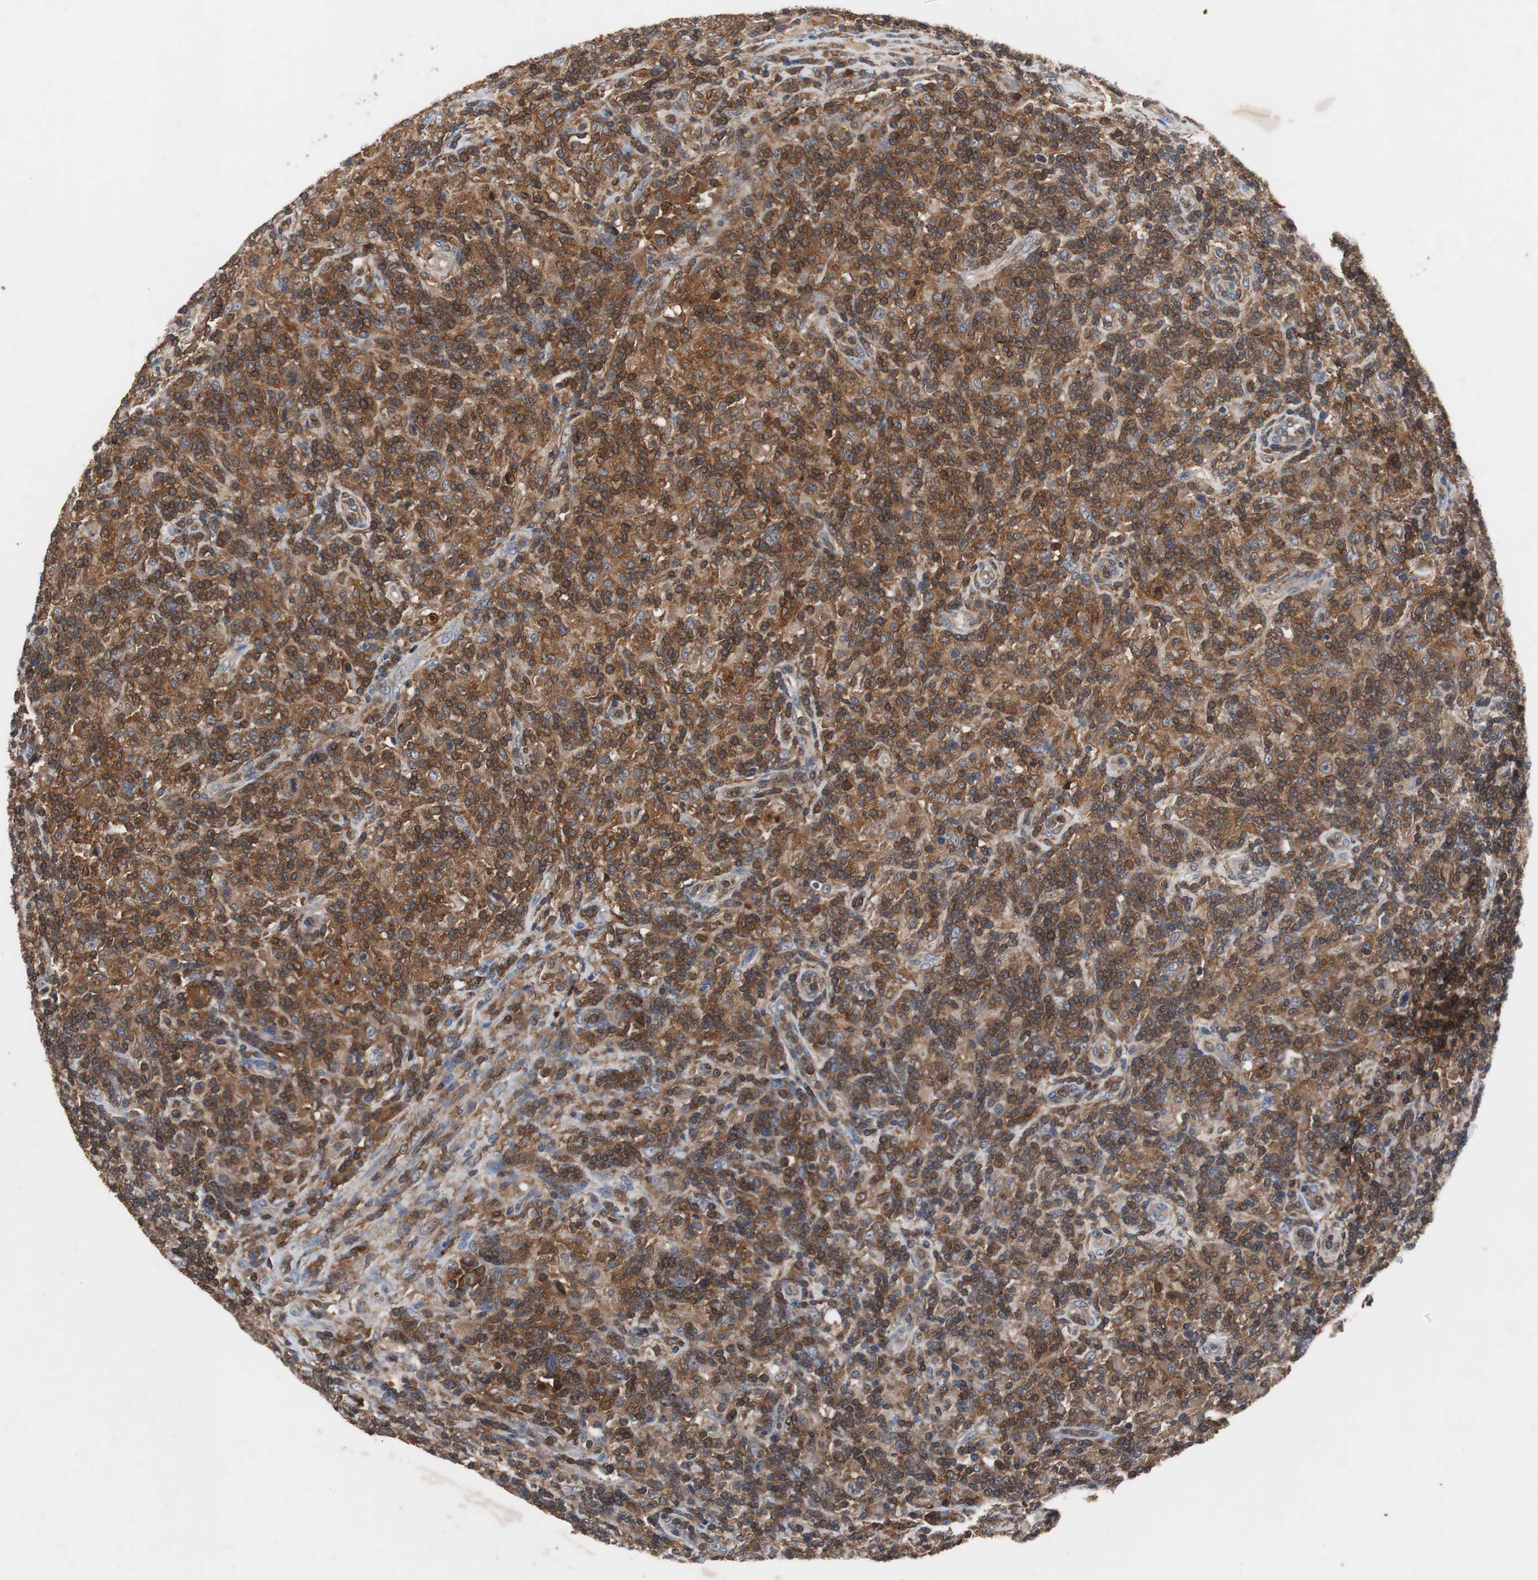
{"staining": {"intensity": "strong", "quantity": ">75%", "location": "cytoplasmic/membranous"}, "tissue": "lymphoma", "cell_type": "Tumor cells", "image_type": "cancer", "snomed": [{"axis": "morphology", "description": "Hodgkin's disease, NOS"}, {"axis": "topography", "description": "Lymph node"}], "caption": "Strong cytoplasmic/membranous expression is seen in about >75% of tumor cells in Hodgkin's disease.", "gene": "CALB2", "patient": {"sex": "male", "age": 70}}